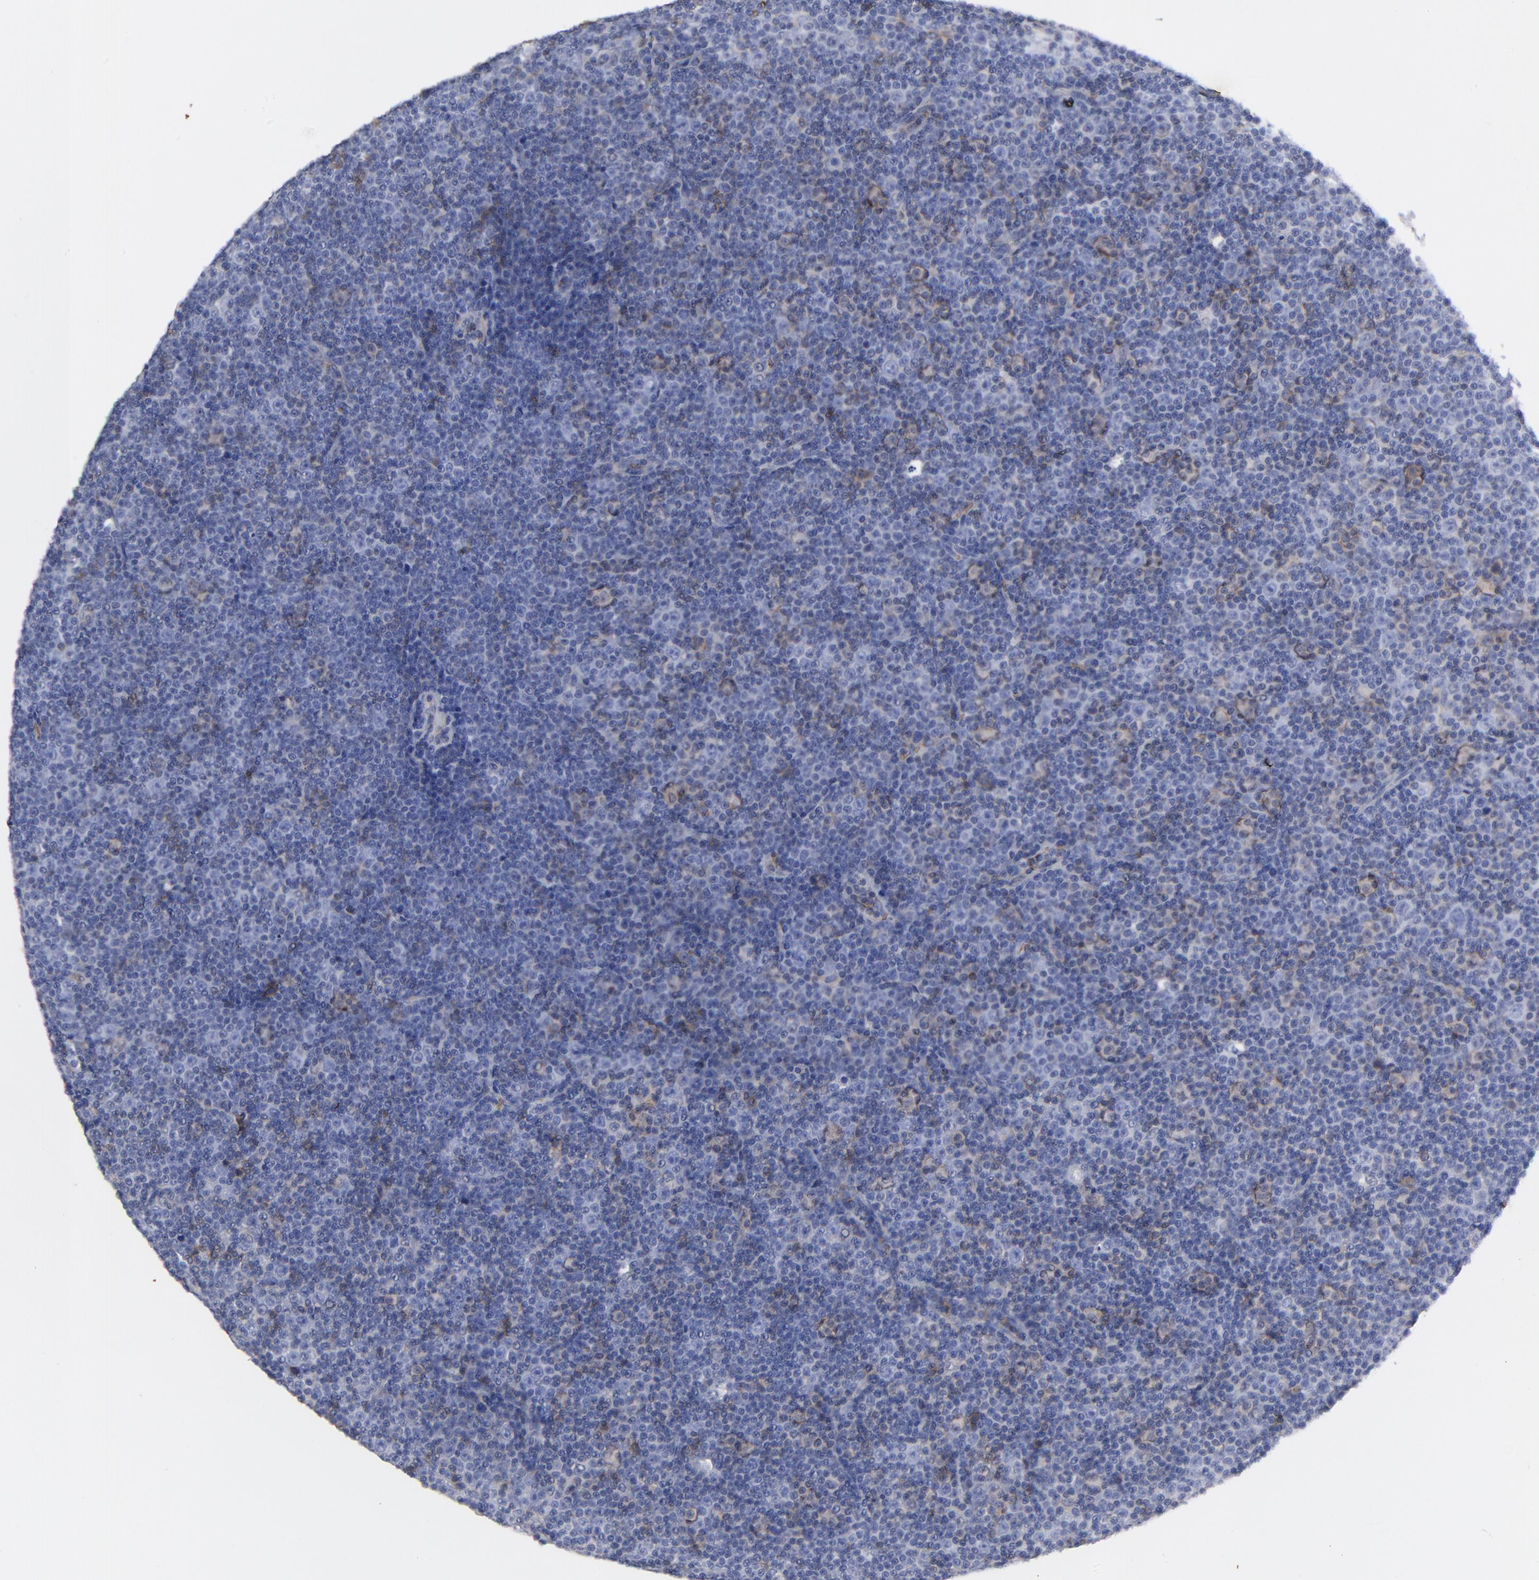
{"staining": {"intensity": "weak", "quantity": "<25%", "location": "cytoplasmic/membranous"}, "tissue": "lymphoma", "cell_type": "Tumor cells", "image_type": "cancer", "snomed": [{"axis": "morphology", "description": "Malignant lymphoma, non-Hodgkin's type, Low grade"}, {"axis": "topography", "description": "Lymph node"}], "caption": "This is an immunohistochemistry (IHC) photomicrograph of lymphoma. There is no expression in tumor cells.", "gene": "PAG1", "patient": {"sex": "female", "age": 67}}